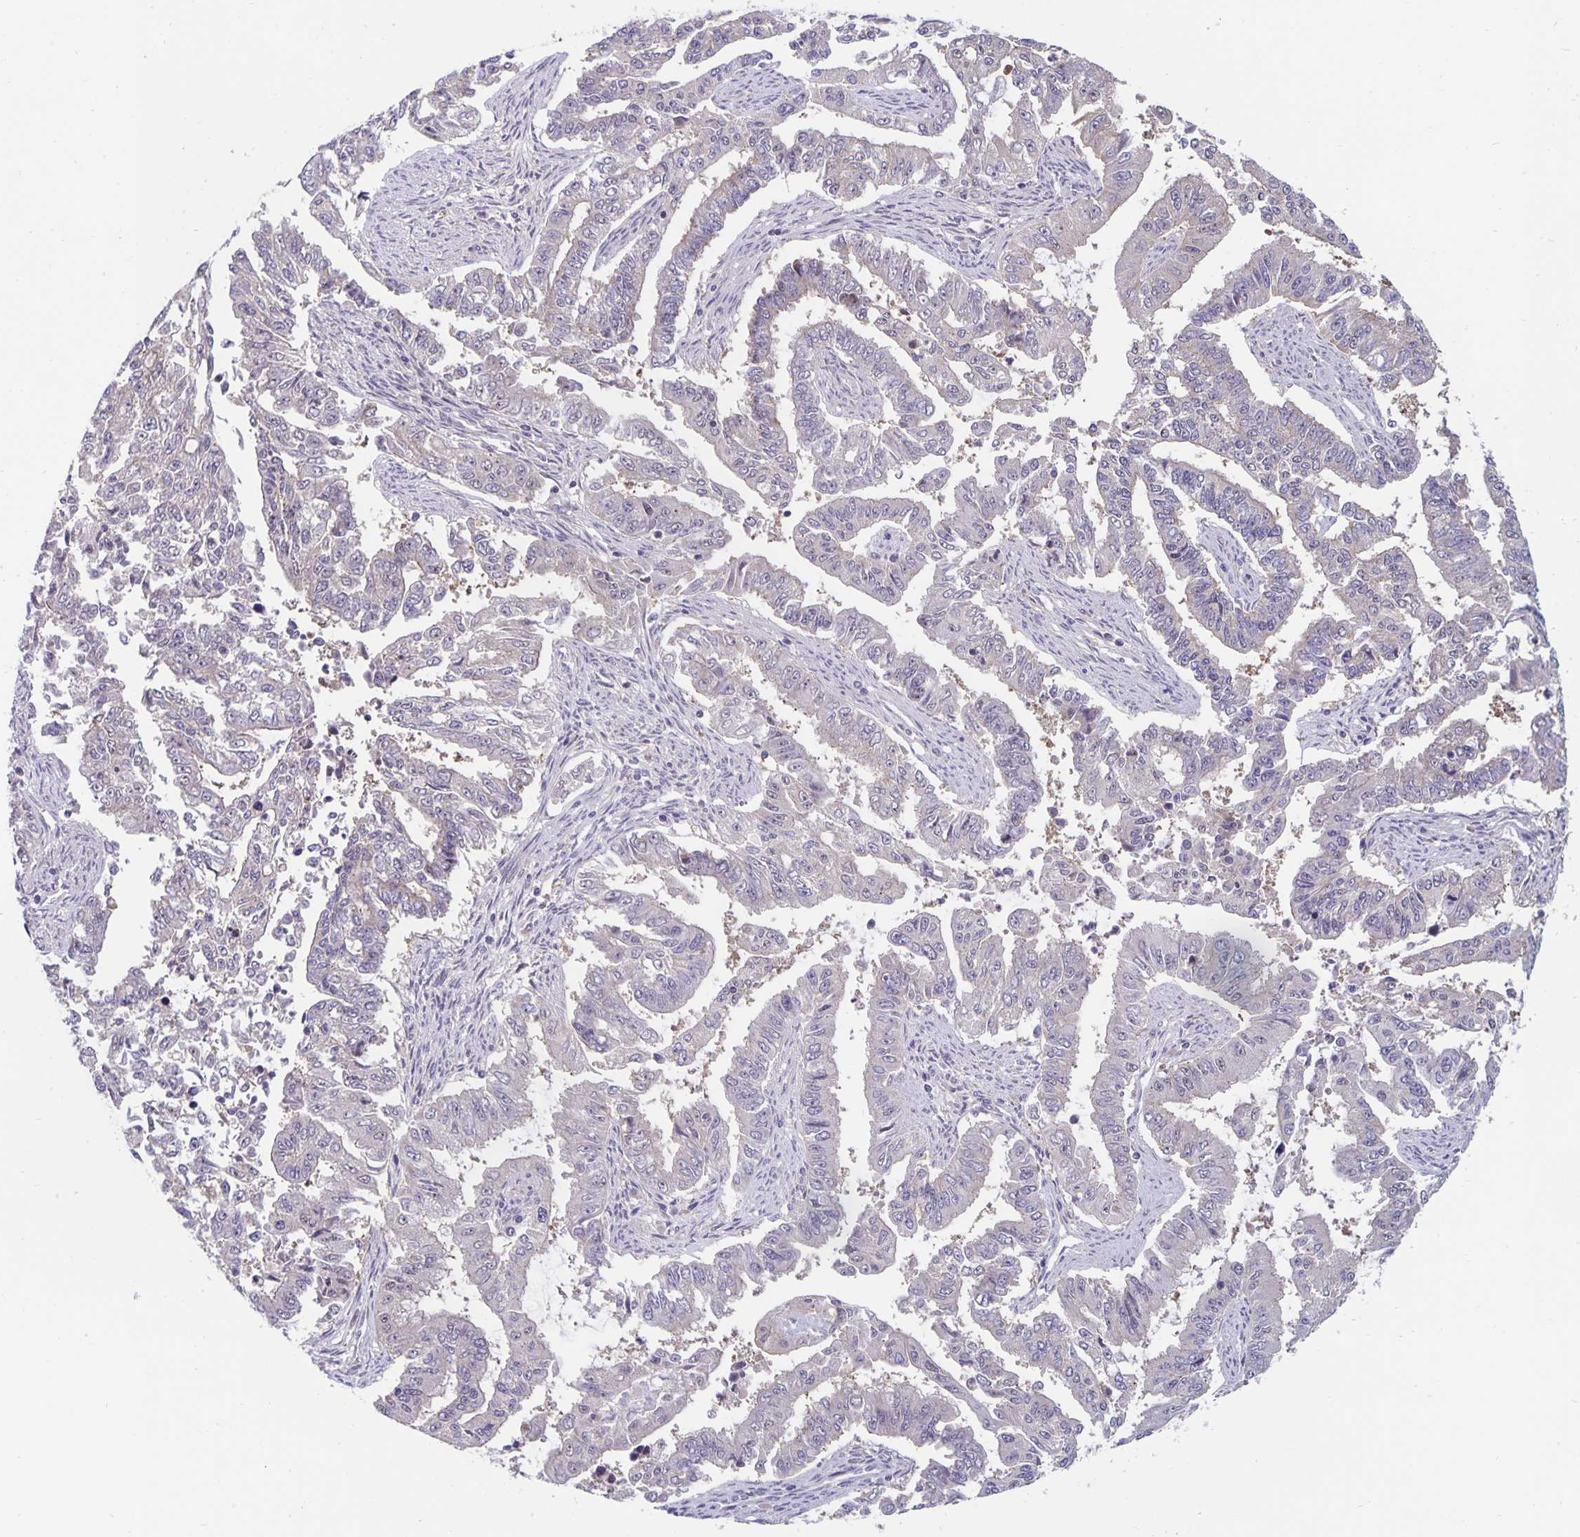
{"staining": {"intensity": "negative", "quantity": "none", "location": "none"}, "tissue": "endometrial cancer", "cell_type": "Tumor cells", "image_type": "cancer", "snomed": [{"axis": "morphology", "description": "Adenocarcinoma, NOS"}, {"axis": "topography", "description": "Uterus"}], "caption": "The immunohistochemistry (IHC) micrograph has no significant positivity in tumor cells of adenocarcinoma (endometrial) tissue.", "gene": "EXOC6B", "patient": {"sex": "female", "age": 59}}